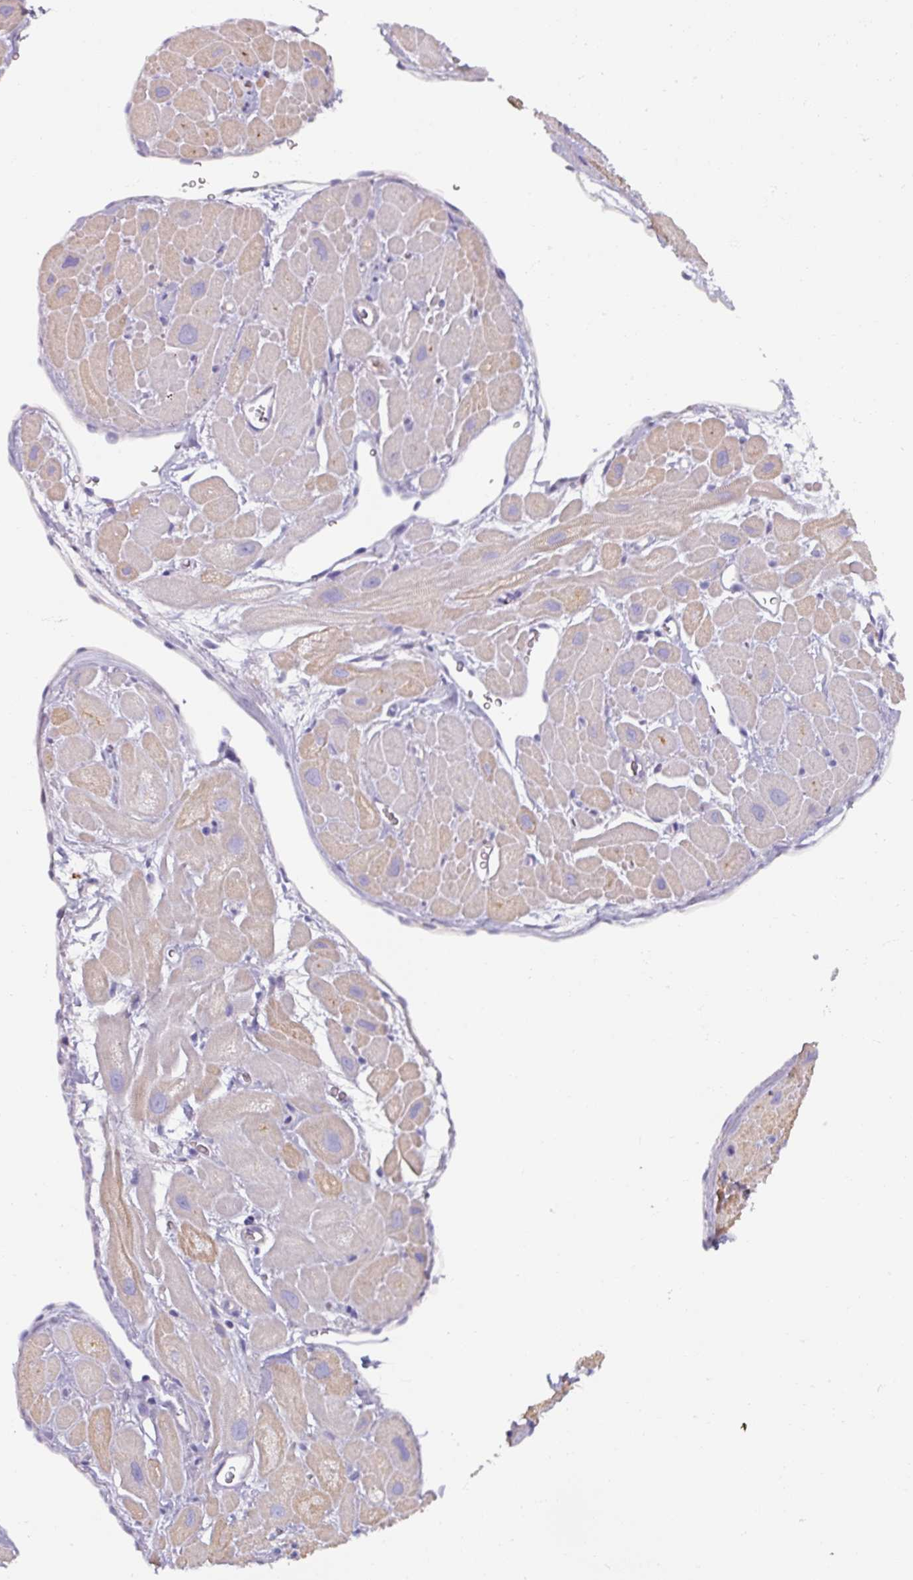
{"staining": {"intensity": "weak", "quantity": "25%-75%", "location": "cytoplasmic/membranous"}, "tissue": "heart muscle", "cell_type": "Cardiomyocytes", "image_type": "normal", "snomed": [{"axis": "morphology", "description": "Normal tissue, NOS"}, {"axis": "topography", "description": "Heart"}], "caption": "Protein expression analysis of unremarkable human heart muscle reveals weak cytoplasmic/membranous expression in about 25%-75% of cardiomyocytes.", "gene": "SPESP1", "patient": {"sex": "male", "age": 49}}